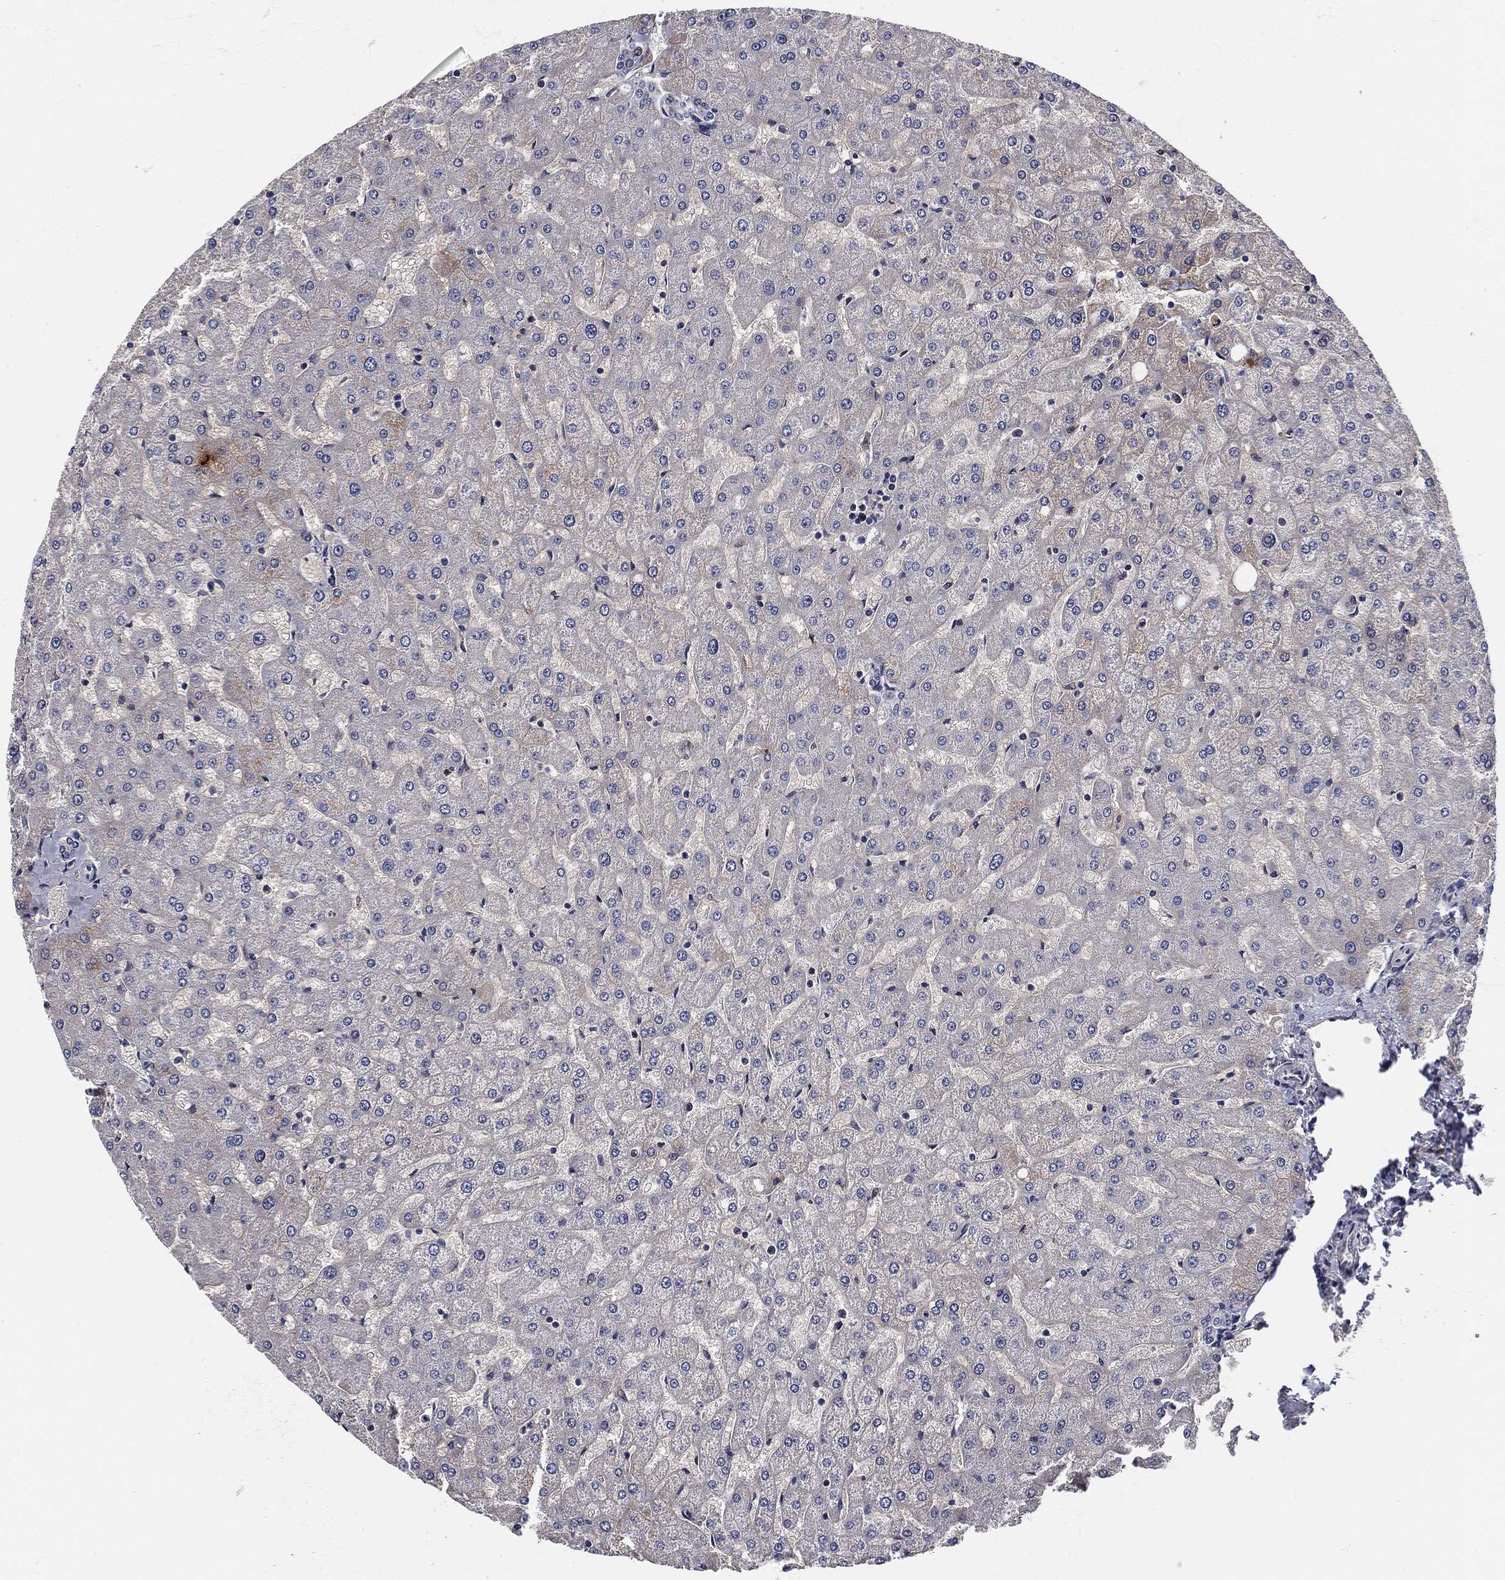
{"staining": {"intensity": "negative", "quantity": "none", "location": "none"}, "tissue": "liver", "cell_type": "Cholangiocytes", "image_type": "normal", "snomed": [{"axis": "morphology", "description": "Normal tissue, NOS"}, {"axis": "topography", "description": "Liver"}], "caption": "Cholangiocytes show no significant protein positivity in benign liver.", "gene": "SIGLEC9", "patient": {"sex": "female", "age": 50}}